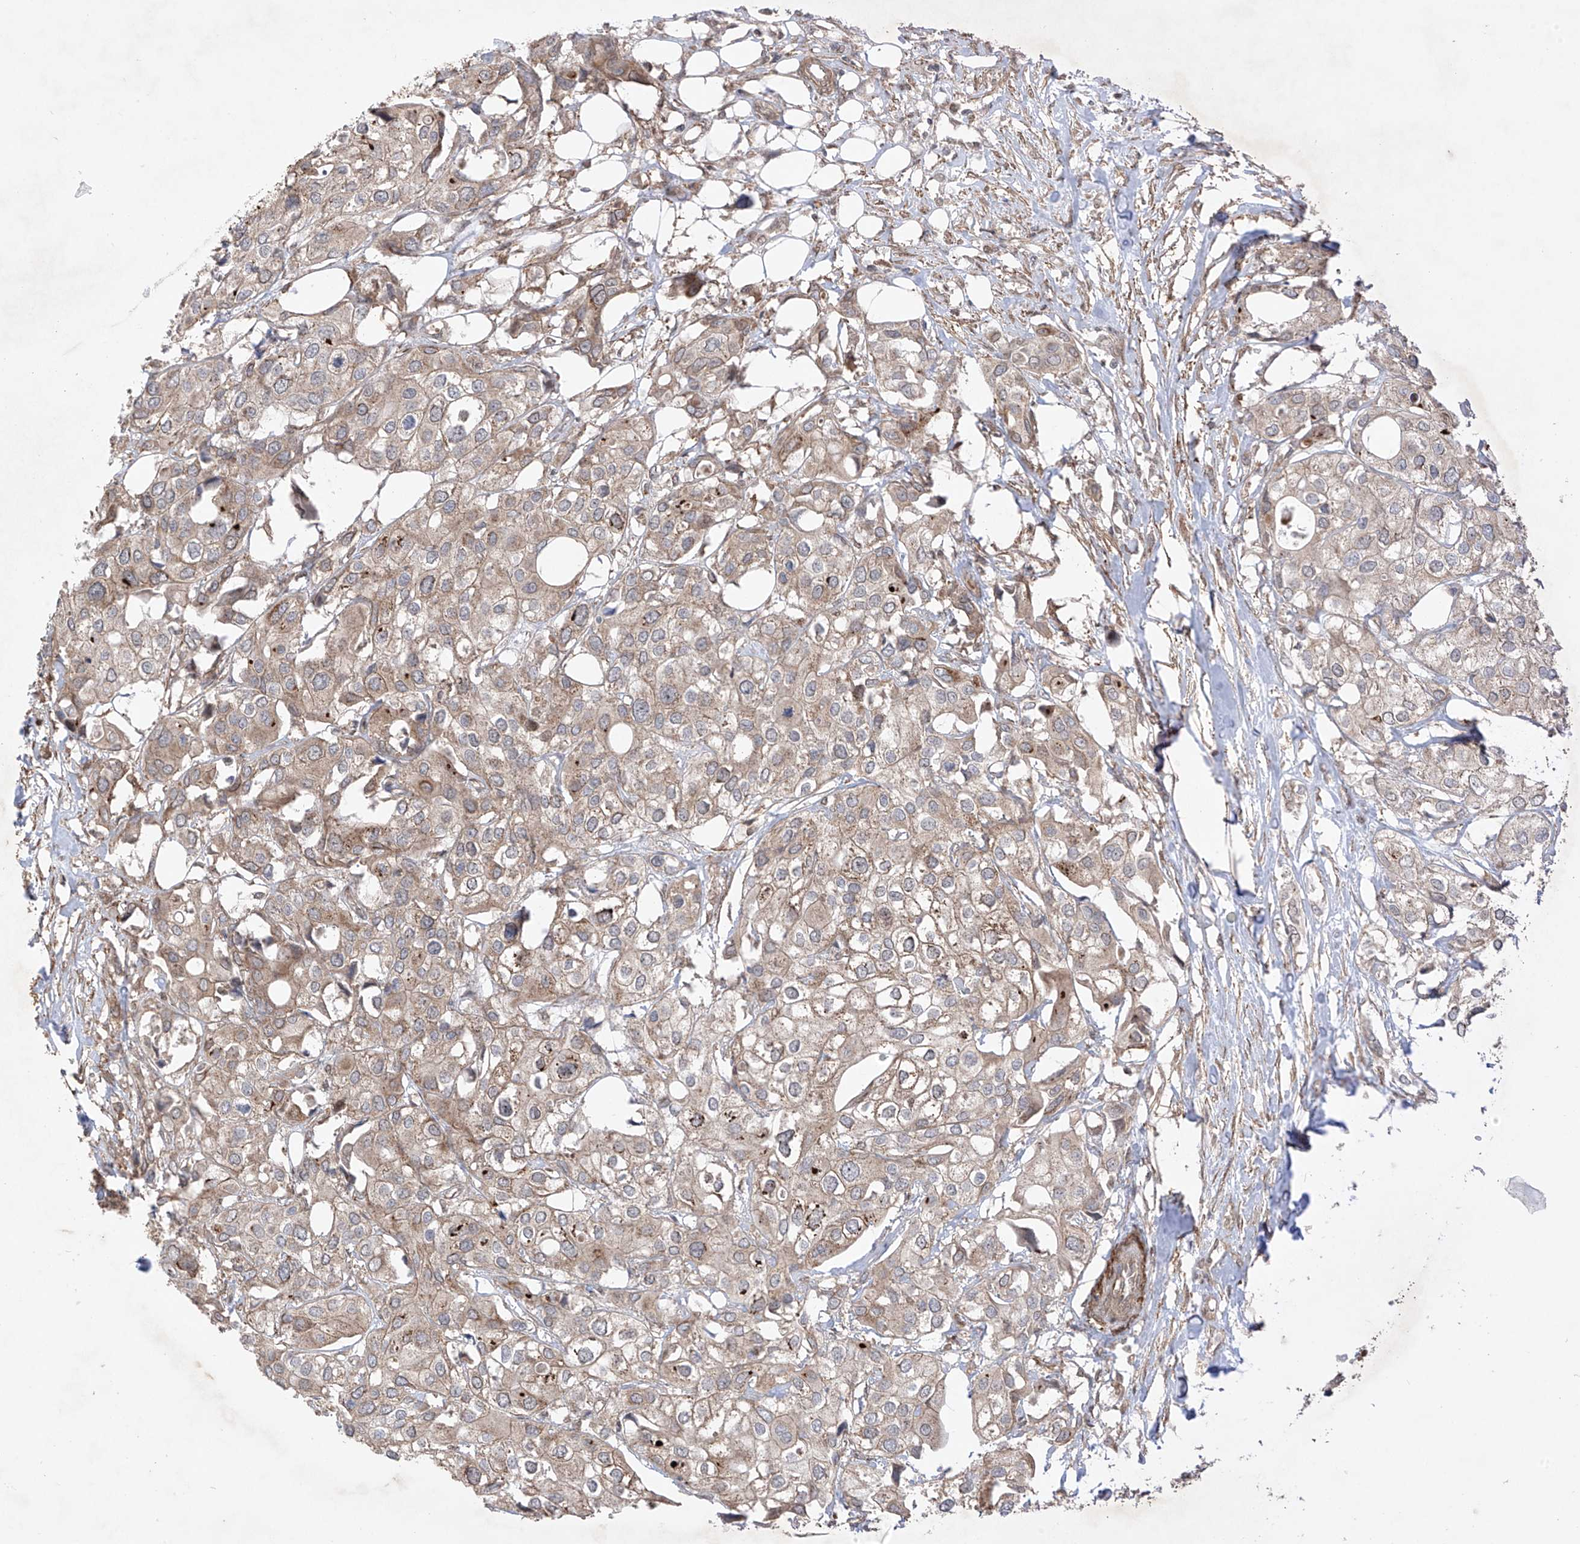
{"staining": {"intensity": "moderate", "quantity": ">75%", "location": "cytoplasmic/membranous"}, "tissue": "urothelial cancer", "cell_type": "Tumor cells", "image_type": "cancer", "snomed": [{"axis": "morphology", "description": "Urothelial carcinoma, High grade"}, {"axis": "topography", "description": "Urinary bladder"}], "caption": "Tumor cells show medium levels of moderate cytoplasmic/membranous staining in approximately >75% of cells in urothelial cancer.", "gene": "ABCD1", "patient": {"sex": "male", "age": 64}}